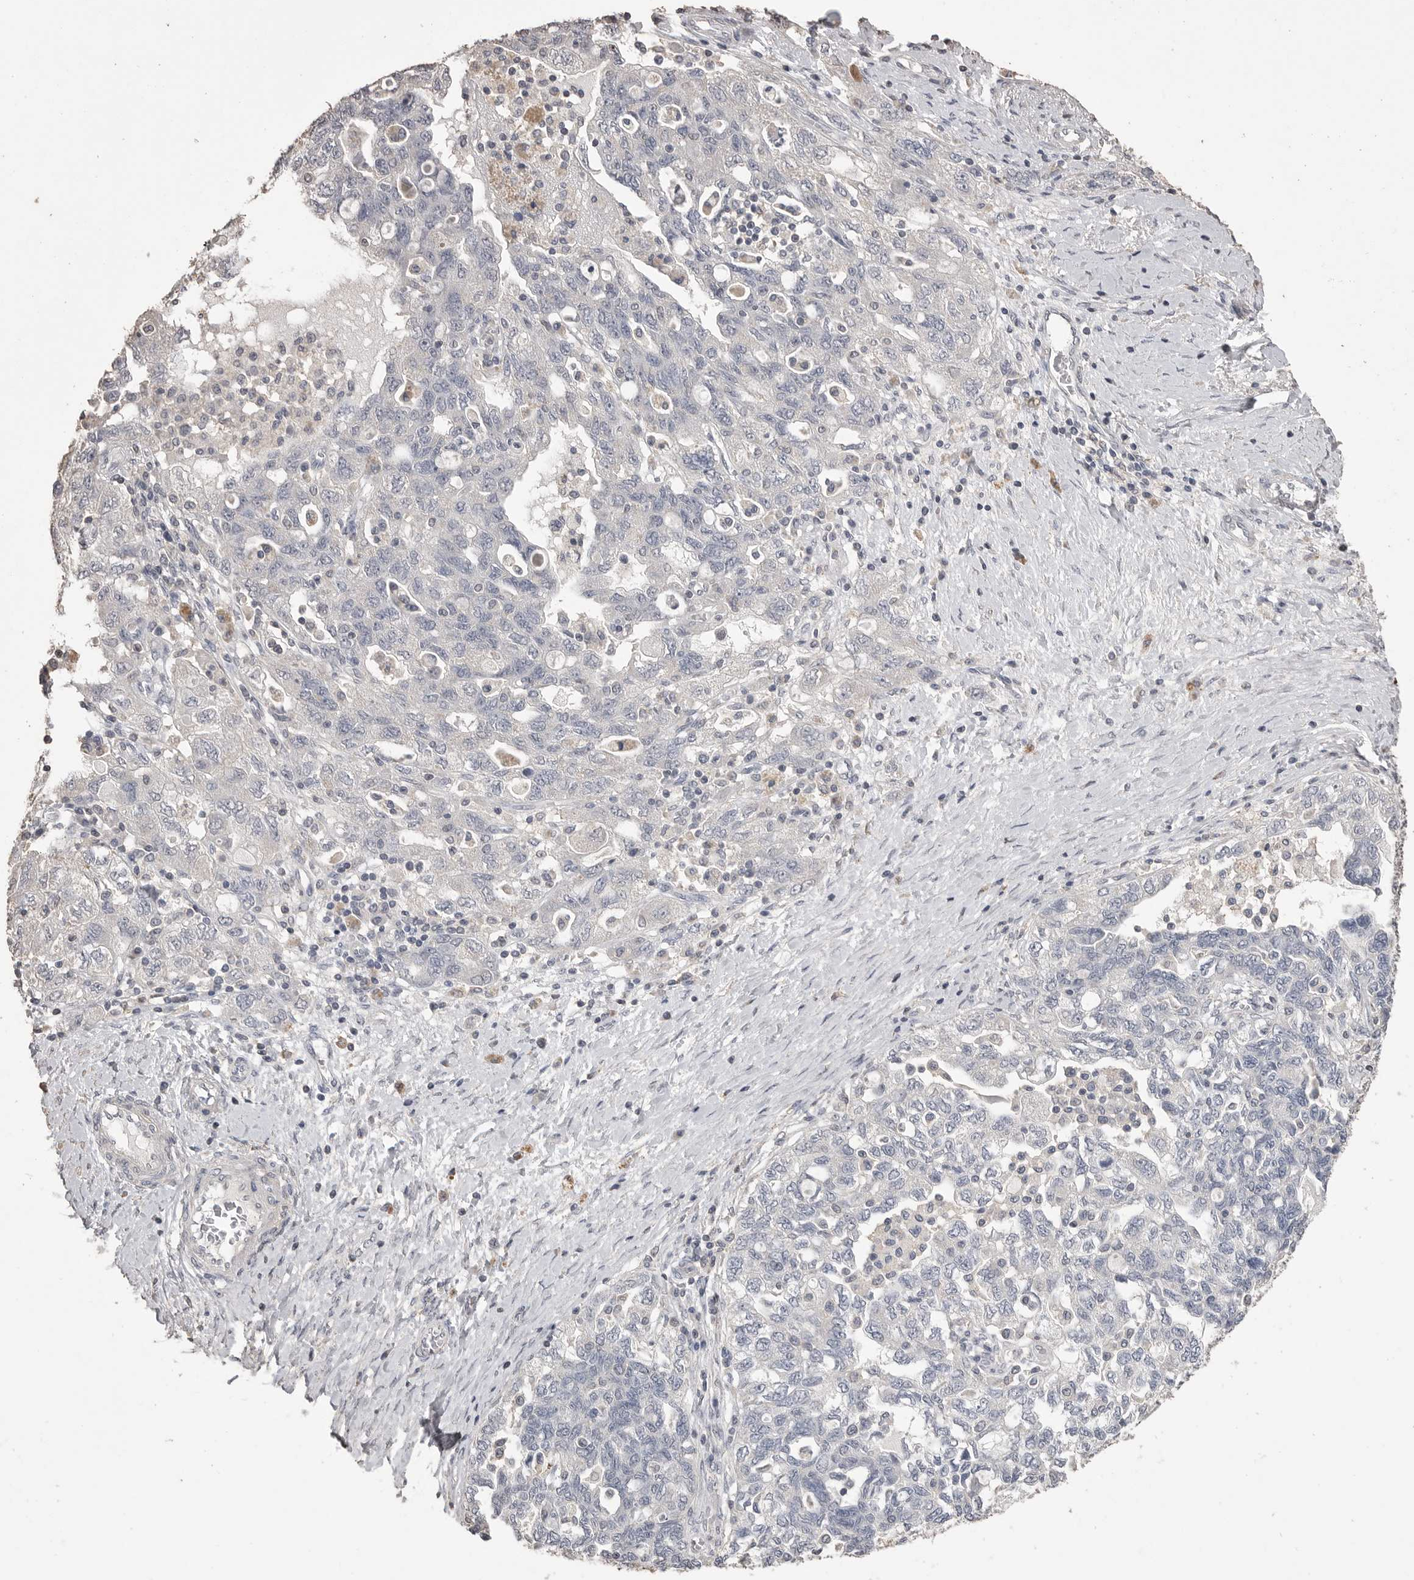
{"staining": {"intensity": "negative", "quantity": "none", "location": "none"}, "tissue": "ovarian cancer", "cell_type": "Tumor cells", "image_type": "cancer", "snomed": [{"axis": "morphology", "description": "Carcinoma, NOS"}, {"axis": "morphology", "description": "Cystadenocarcinoma, serous, NOS"}, {"axis": "topography", "description": "Ovary"}], "caption": "Immunohistochemistry (IHC) image of neoplastic tissue: human ovarian cancer (serous cystadenocarcinoma) stained with DAB reveals no significant protein positivity in tumor cells. (Brightfield microscopy of DAB (3,3'-diaminobenzidine) IHC at high magnification).", "gene": "MMP7", "patient": {"sex": "female", "age": 69}}